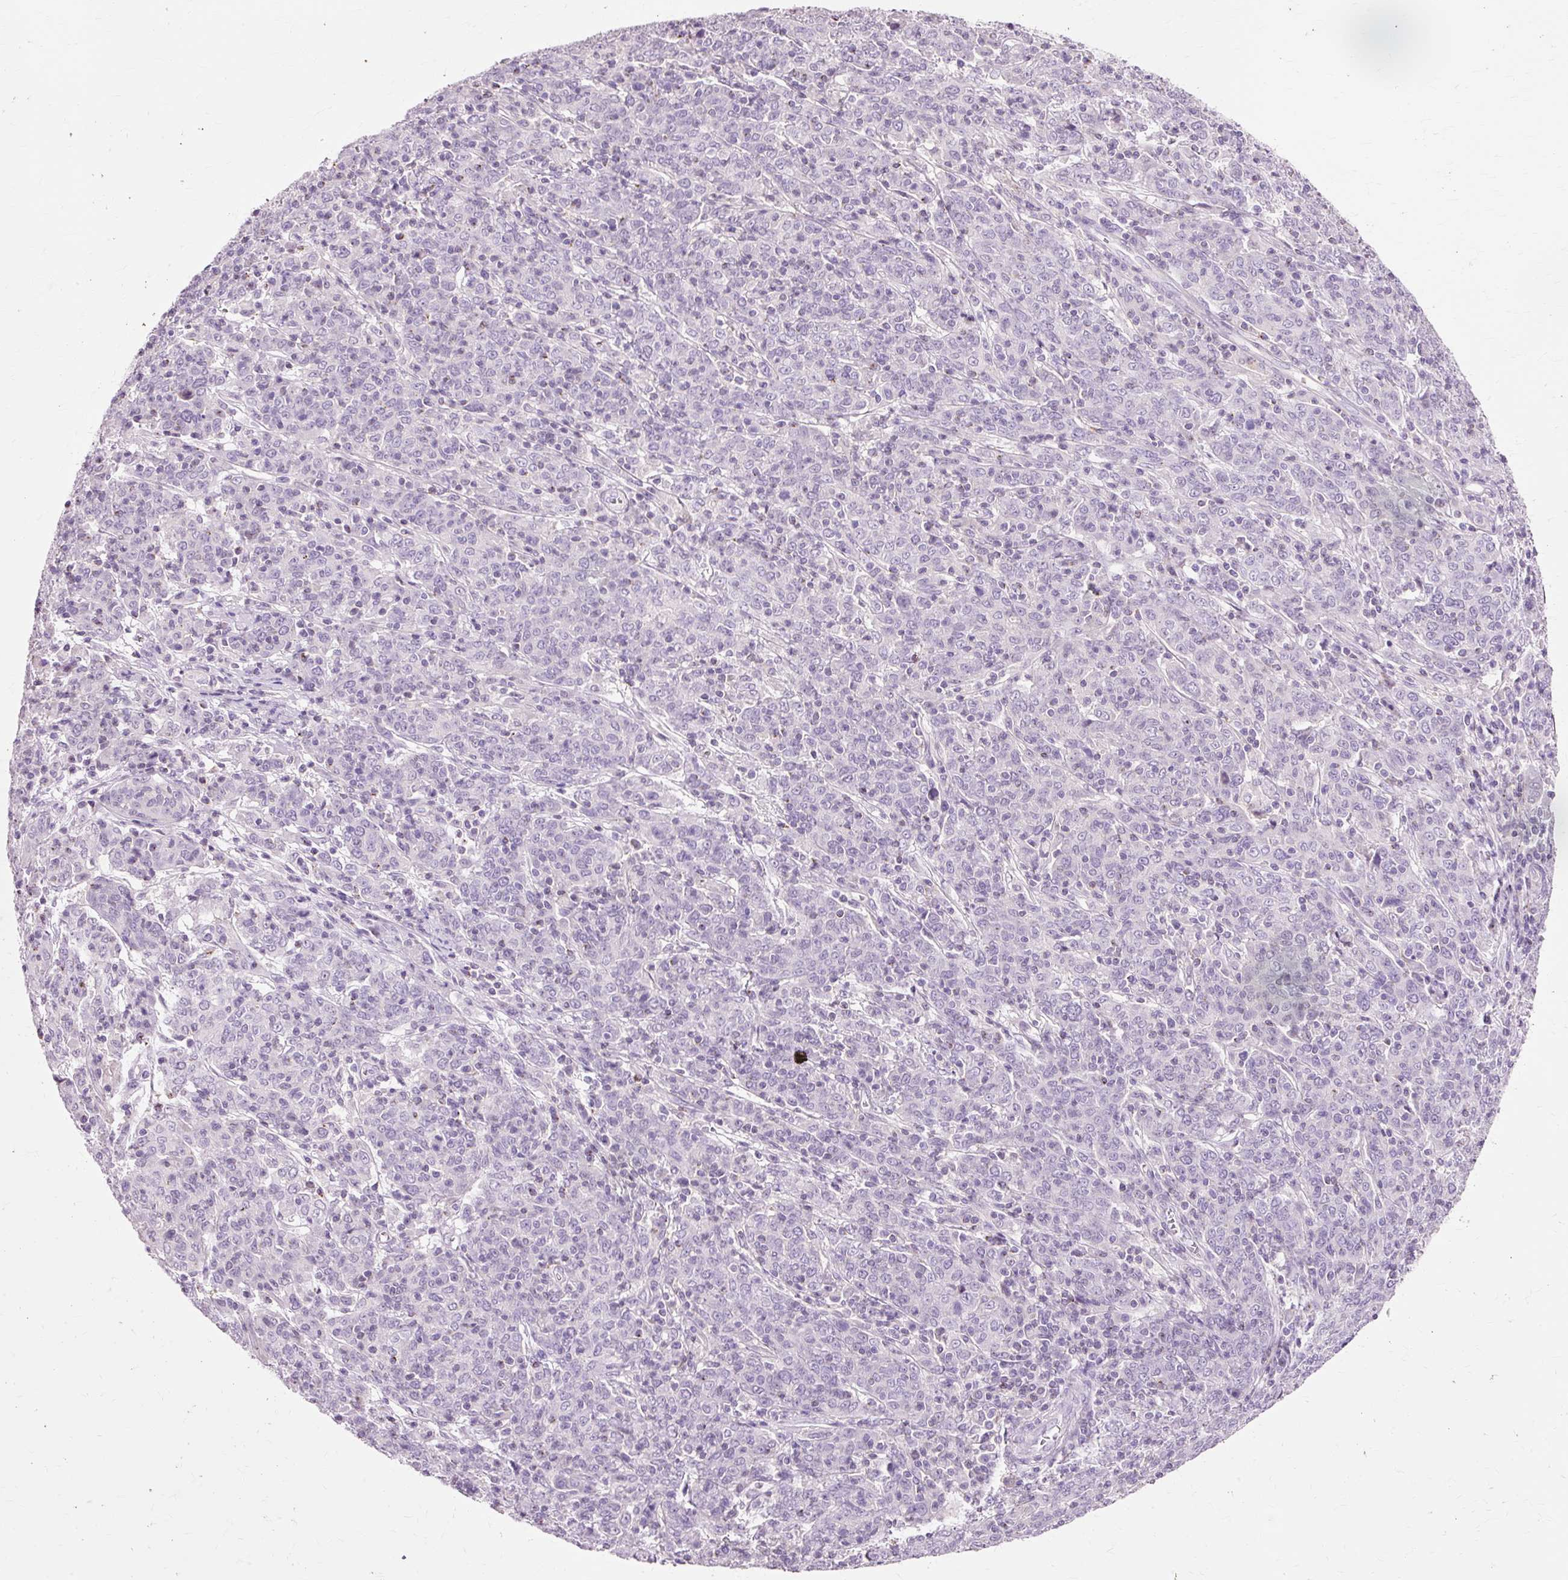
{"staining": {"intensity": "negative", "quantity": "none", "location": "none"}, "tissue": "cervical cancer", "cell_type": "Tumor cells", "image_type": "cancer", "snomed": [{"axis": "morphology", "description": "Squamous cell carcinoma, NOS"}, {"axis": "topography", "description": "Cervix"}], "caption": "DAB (3,3'-diaminobenzidine) immunohistochemical staining of human squamous cell carcinoma (cervical) shows no significant expression in tumor cells.", "gene": "VN1R2", "patient": {"sex": "female", "age": 67}}